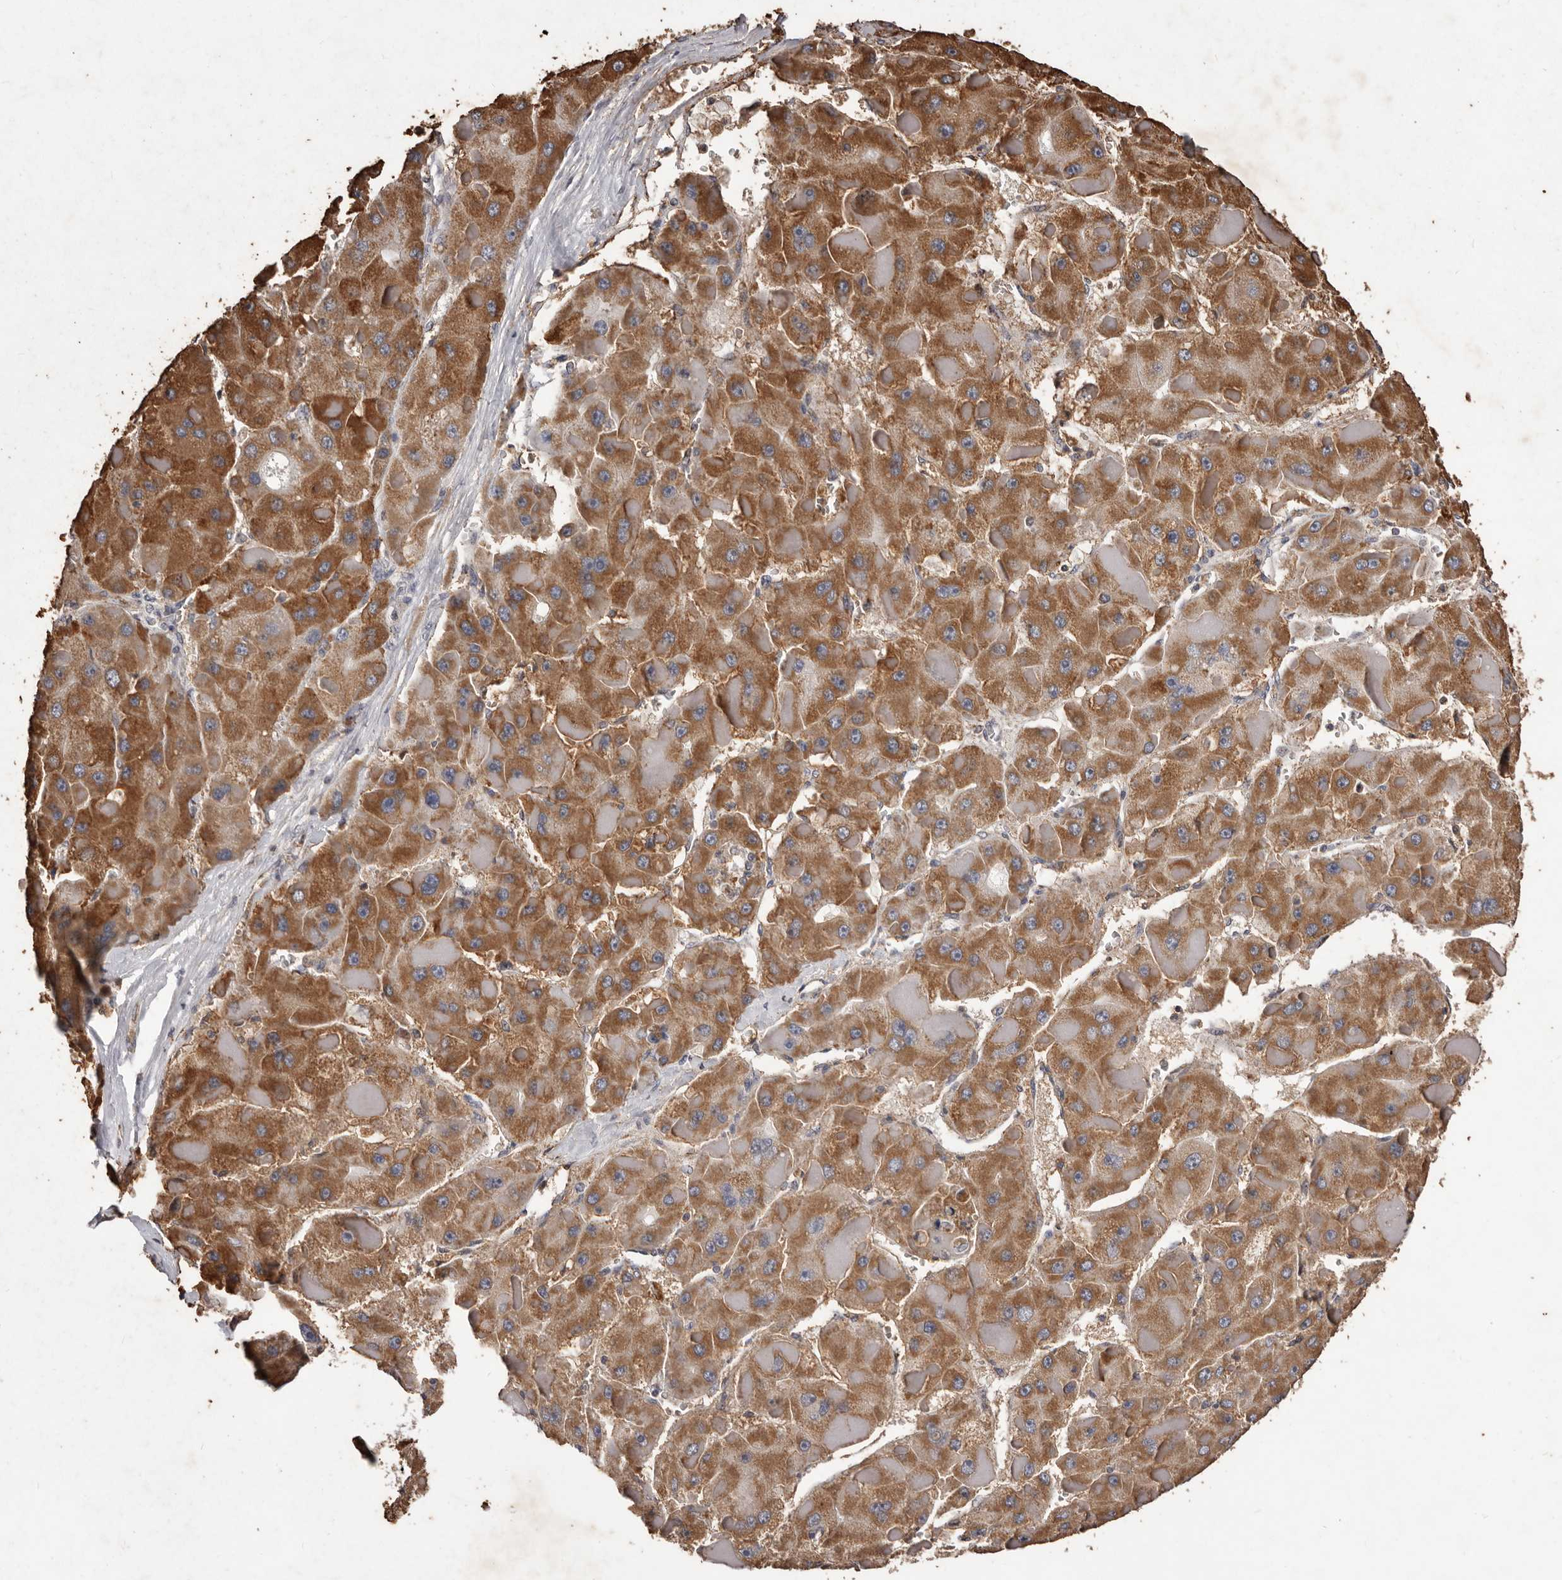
{"staining": {"intensity": "moderate", "quantity": ">75%", "location": "cytoplasmic/membranous"}, "tissue": "liver cancer", "cell_type": "Tumor cells", "image_type": "cancer", "snomed": [{"axis": "morphology", "description": "Carcinoma, Hepatocellular, NOS"}, {"axis": "topography", "description": "Liver"}], "caption": "Protein staining by immunohistochemistry (IHC) demonstrates moderate cytoplasmic/membranous expression in approximately >75% of tumor cells in hepatocellular carcinoma (liver).", "gene": "CXCL14", "patient": {"sex": "female", "age": 73}}